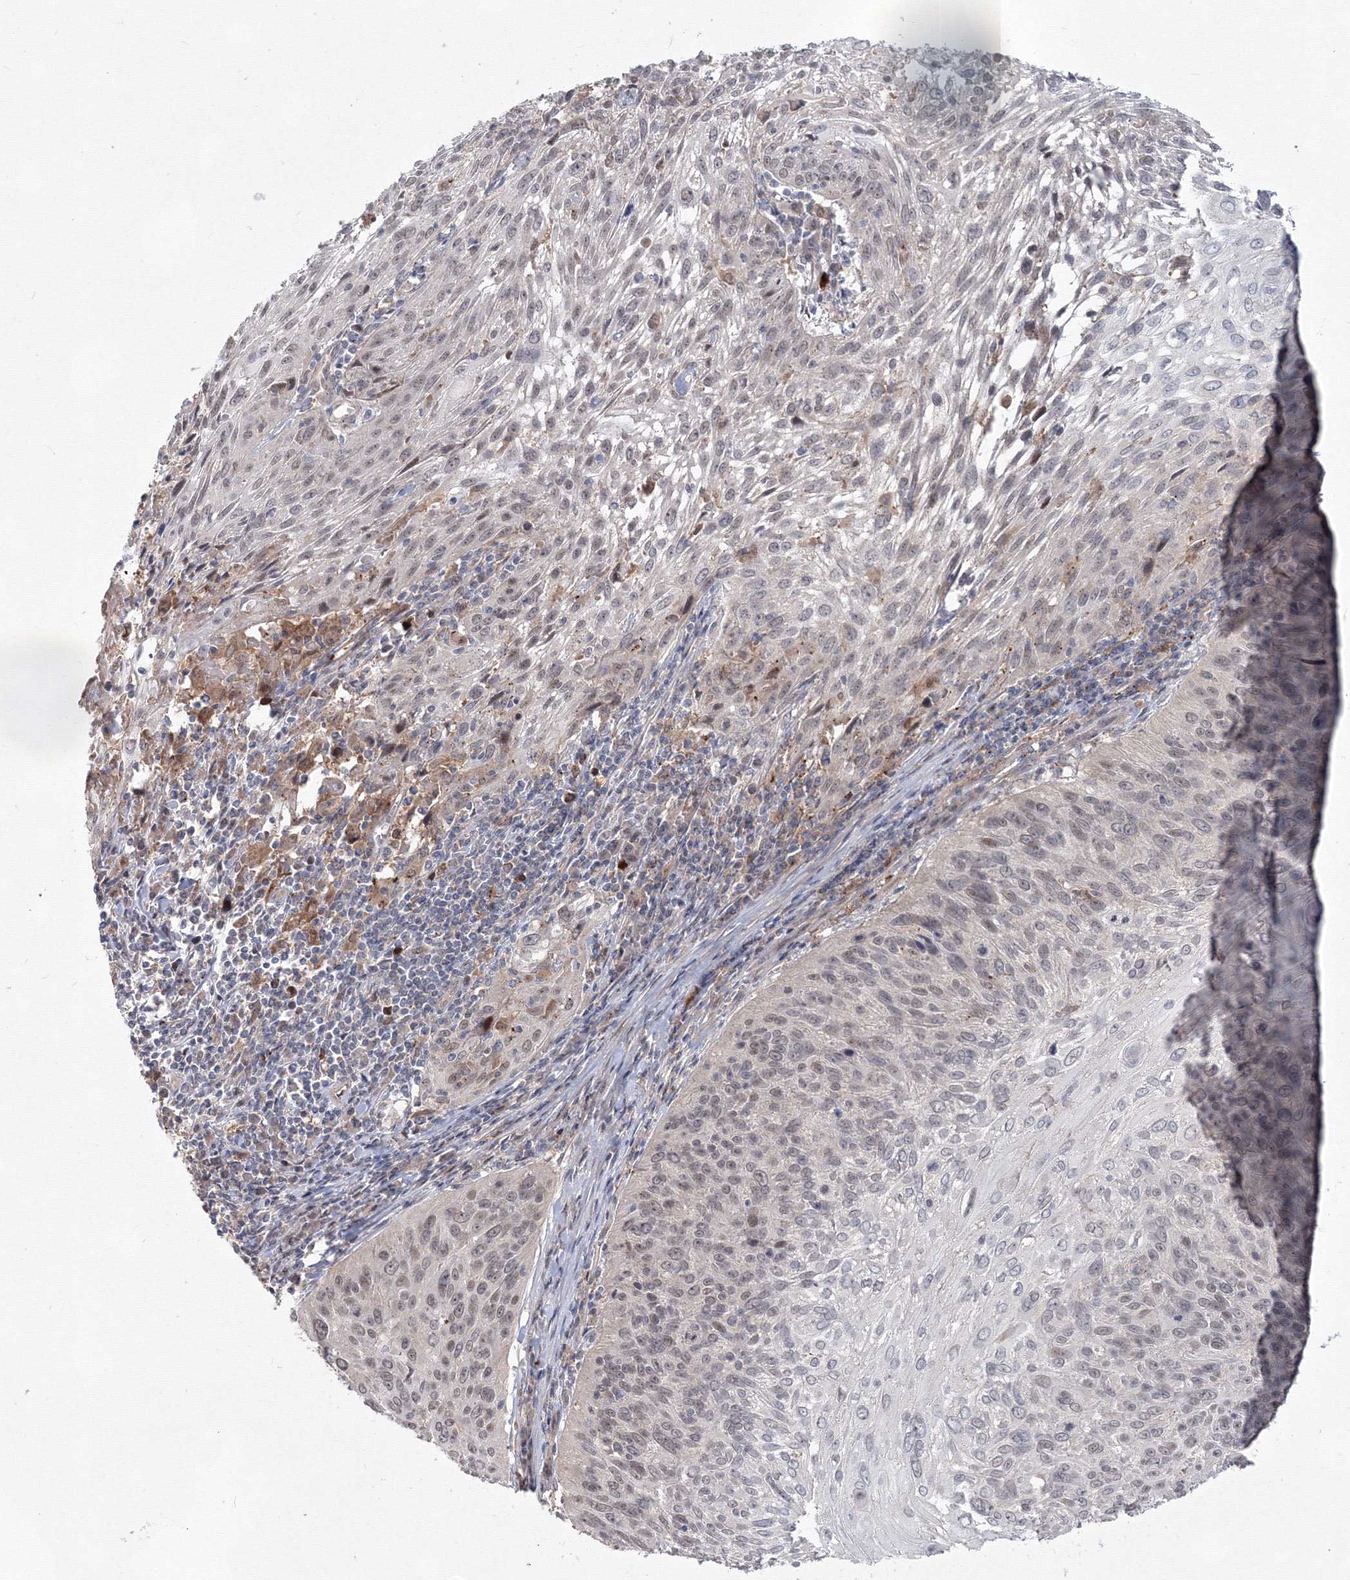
{"staining": {"intensity": "weak", "quantity": "25%-75%", "location": "nuclear"}, "tissue": "cervical cancer", "cell_type": "Tumor cells", "image_type": "cancer", "snomed": [{"axis": "morphology", "description": "Squamous cell carcinoma, NOS"}, {"axis": "topography", "description": "Cervix"}], "caption": "Protein expression analysis of human squamous cell carcinoma (cervical) reveals weak nuclear positivity in about 25%-75% of tumor cells.", "gene": "MKRN2", "patient": {"sex": "female", "age": 51}}